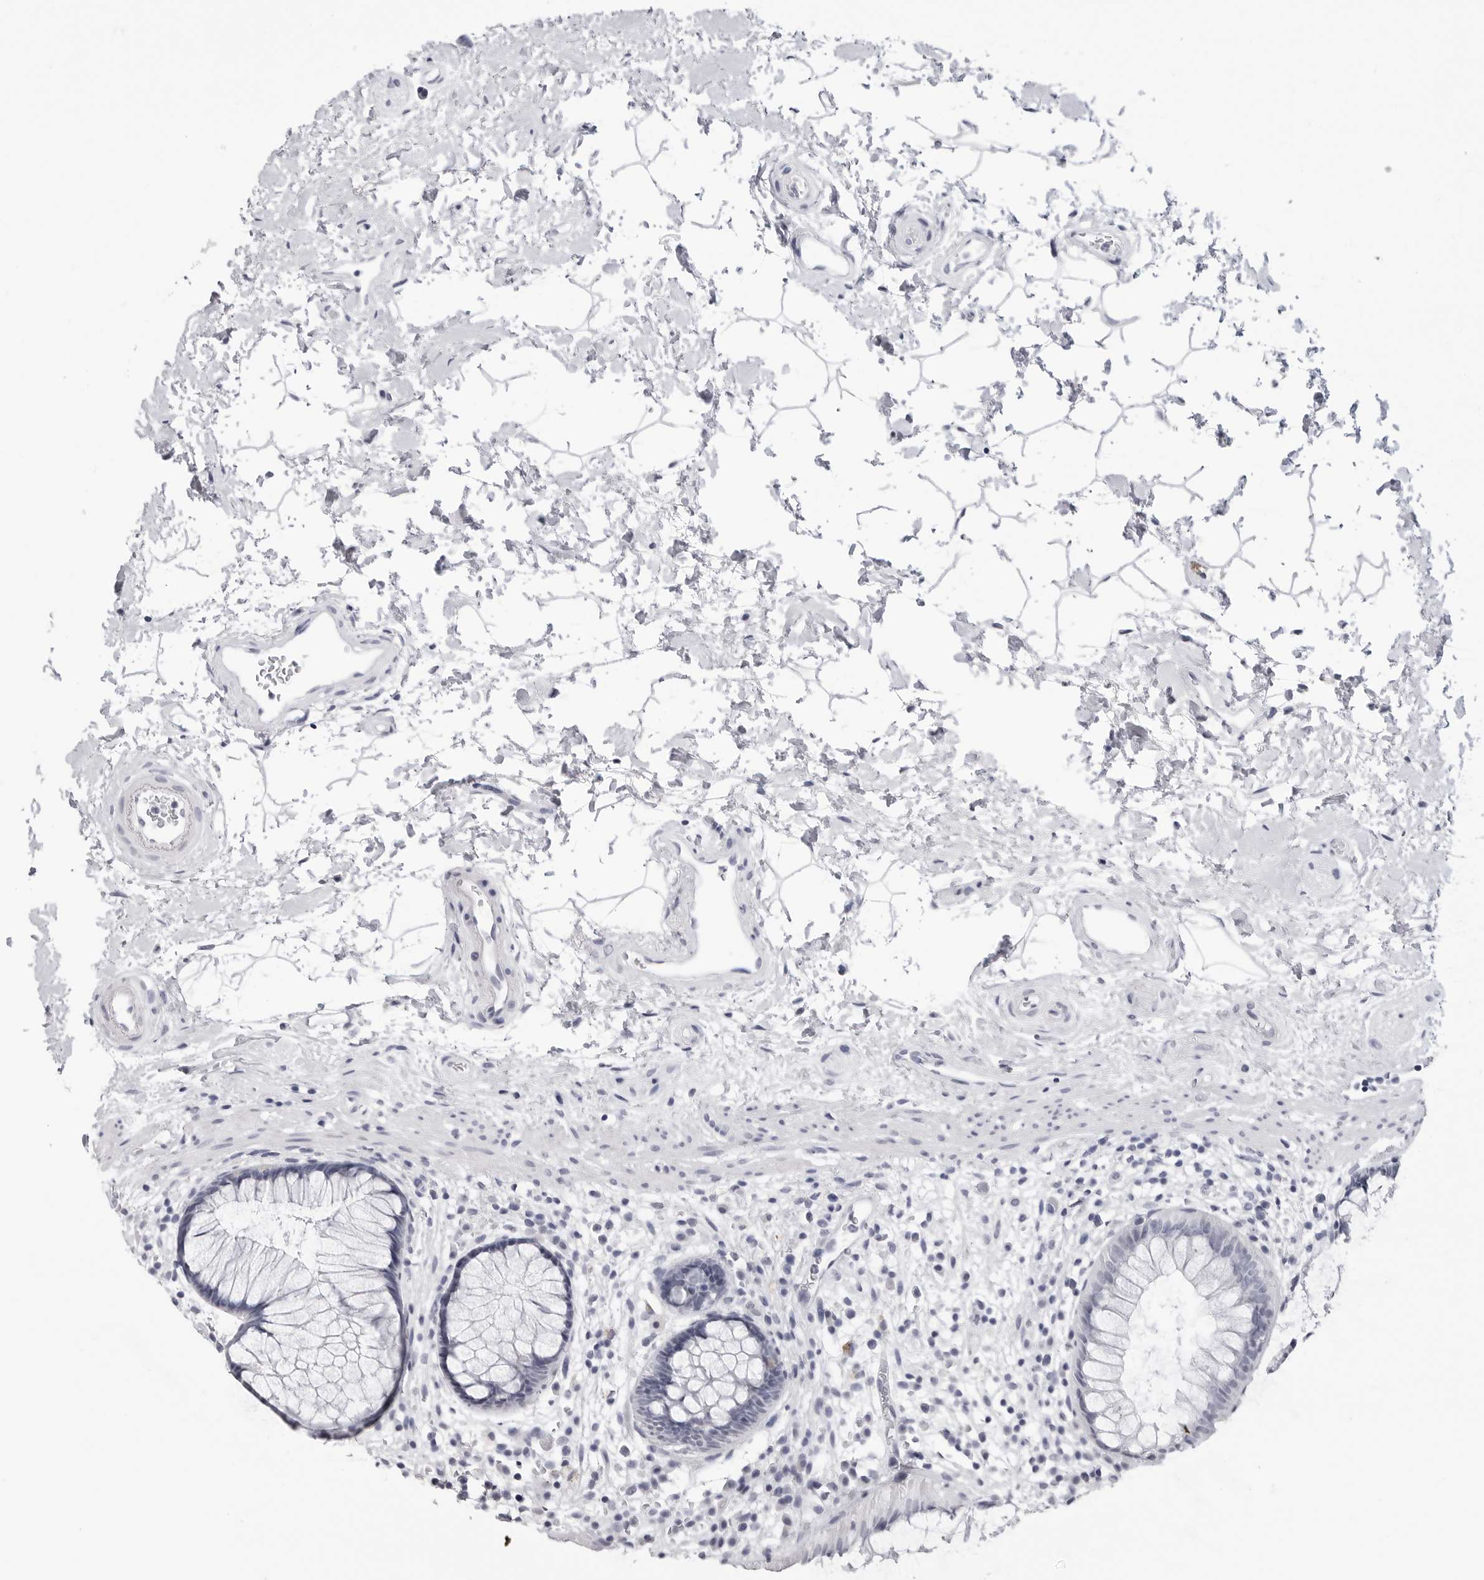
{"staining": {"intensity": "negative", "quantity": "none", "location": "none"}, "tissue": "rectum", "cell_type": "Glandular cells", "image_type": "normal", "snomed": [{"axis": "morphology", "description": "Normal tissue, NOS"}, {"axis": "topography", "description": "Rectum"}], "caption": "Histopathology image shows no protein staining in glandular cells of unremarkable rectum. The staining was performed using DAB (3,3'-diaminobenzidine) to visualize the protein expression in brown, while the nuclei were stained in blue with hematoxylin (Magnification: 20x).", "gene": "PGA3", "patient": {"sex": "male", "age": 51}}